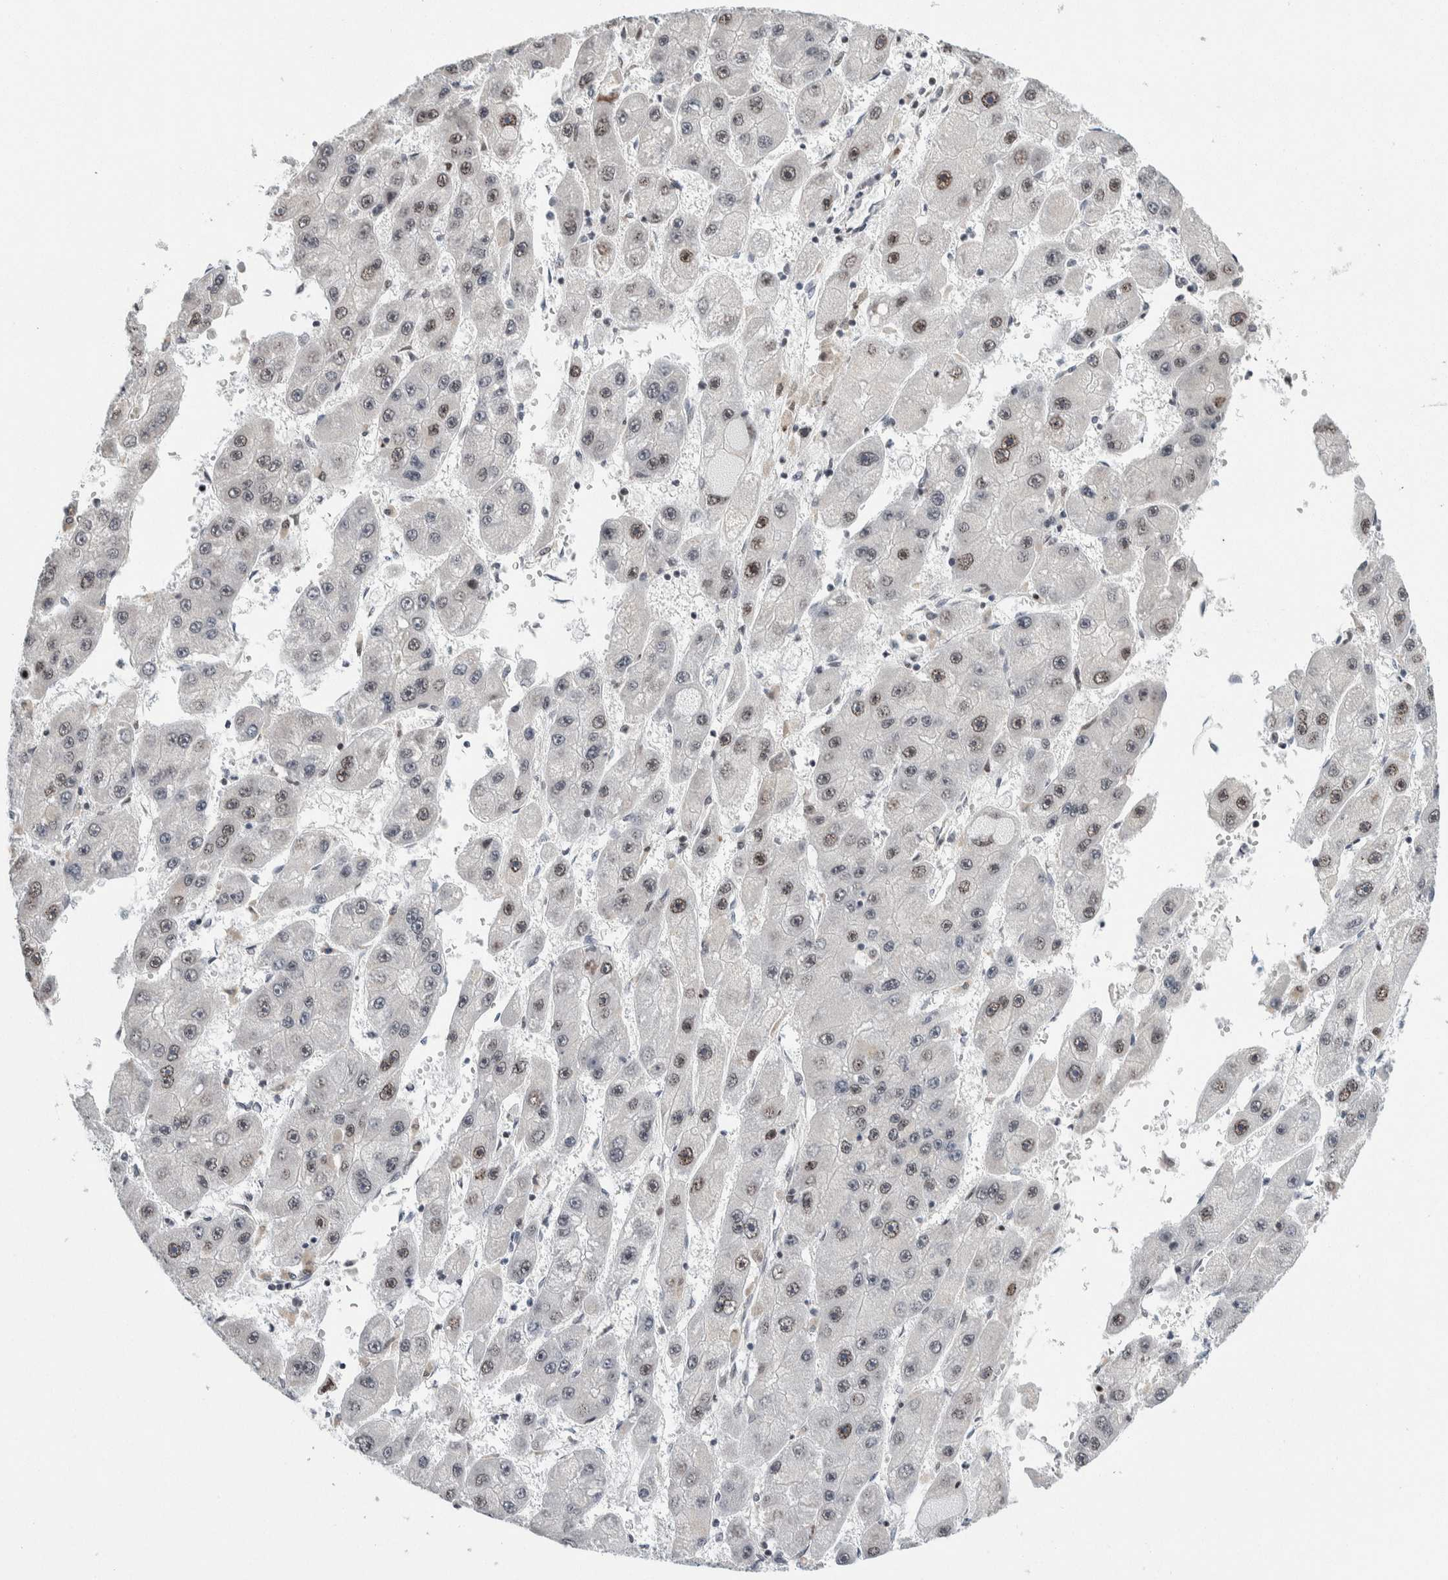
{"staining": {"intensity": "moderate", "quantity": ">75%", "location": "nuclear"}, "tissue": "liver cancer", "cell_type": "Tumor cells", "image_type": "cancer", "snomed": [{"axis": "morphology", "description": "Carcinoma, Hepatocellular, NOS"}, {"axis": "topography", "description": "Liver"}], "caption": "High-magnification brightfield microscopy of hepatocellular carcinoma (liver) stained with DAB (3,3'-diaminobenzidine) (brown) and counterstained with hematoxylin (blue). tumor cells exhibit moderate nuclear positivity is seen in about>75% of cells. (DAB = brown stain, brightfield microscopy at high magnification).", "gene": "NEUROD1", "patient": {"sex": "female", "age": 61}}